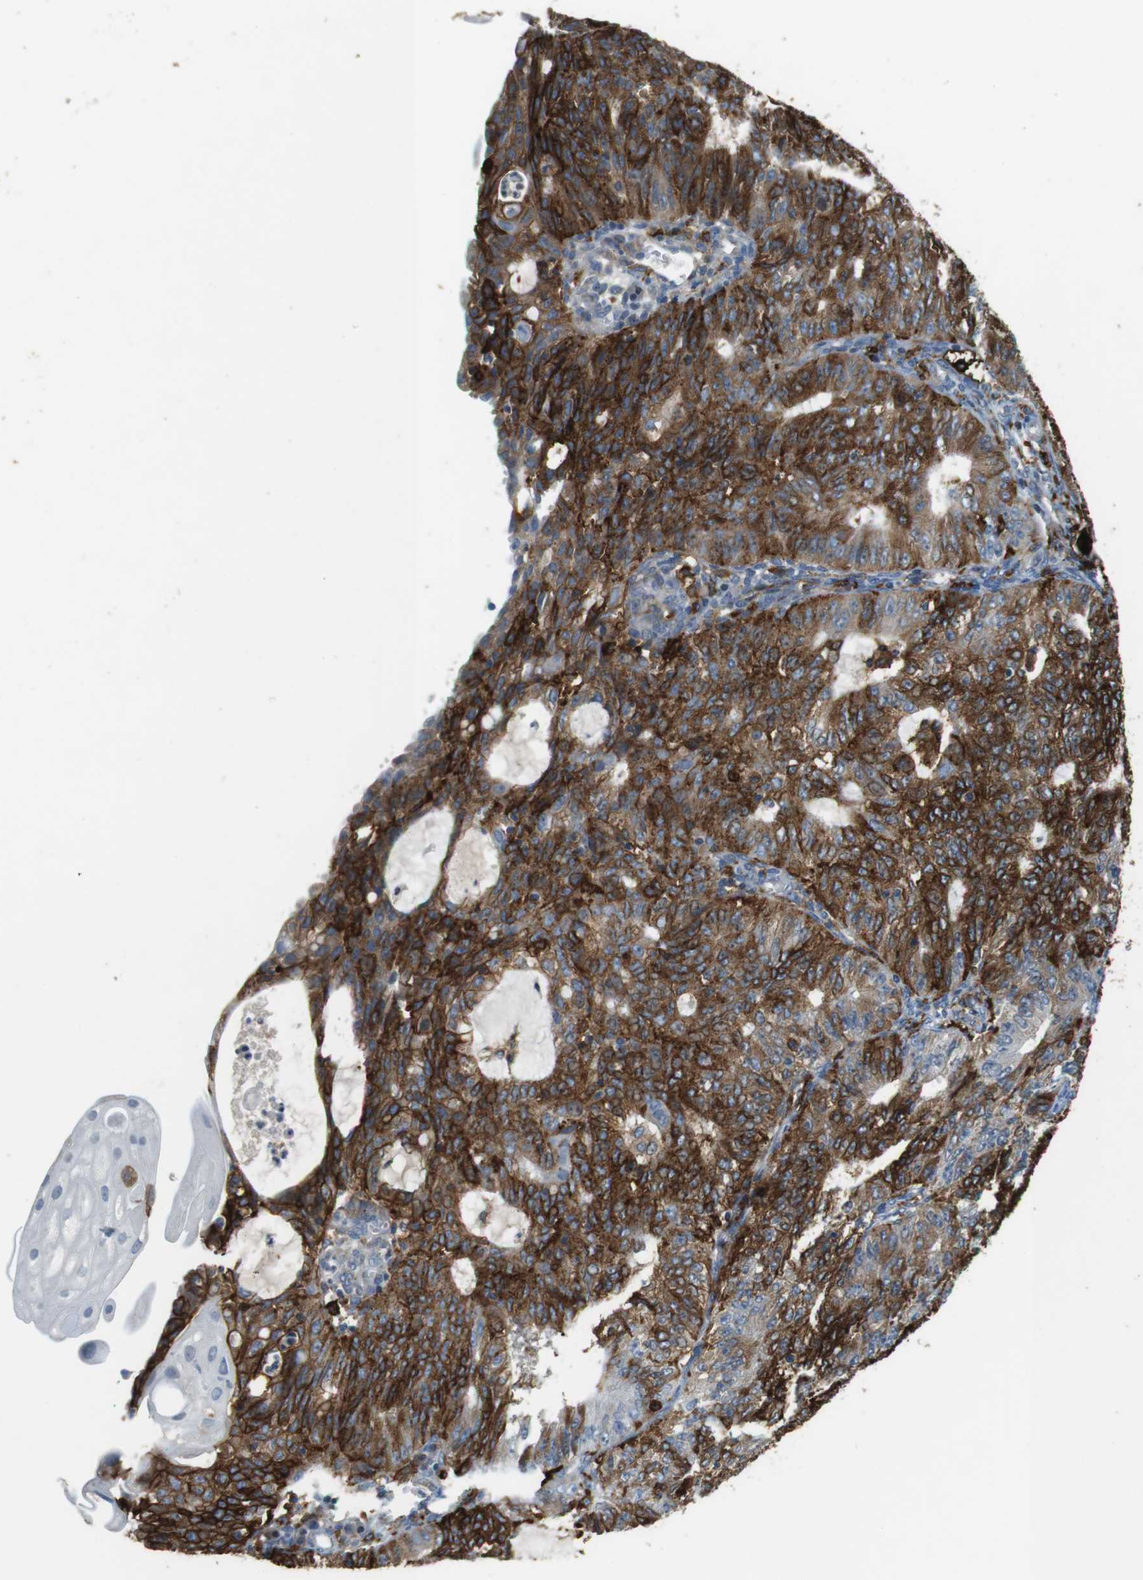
{"staining": {"intensity": "strong", "quantity": ">75%", "location": "cytoplasmic/membranous"}, "tissue": "endometrial cancer", "cell_type": "Tumor cells", "image_type": "cancer", "snomed": [{"axis": "morphology", "description": "Adenocarcinoma, NOS"}, {"axis": "topography", "description": "Endometrium"}], "caption": "Protein staining exhibits strong cytoplasmic/membranous staining in approximately >75% of tumor cells in endometrial cancer (adenocarcinoma).", "gene": "HLA-DRA", "patient": {"sex": "female", "age": 32}}